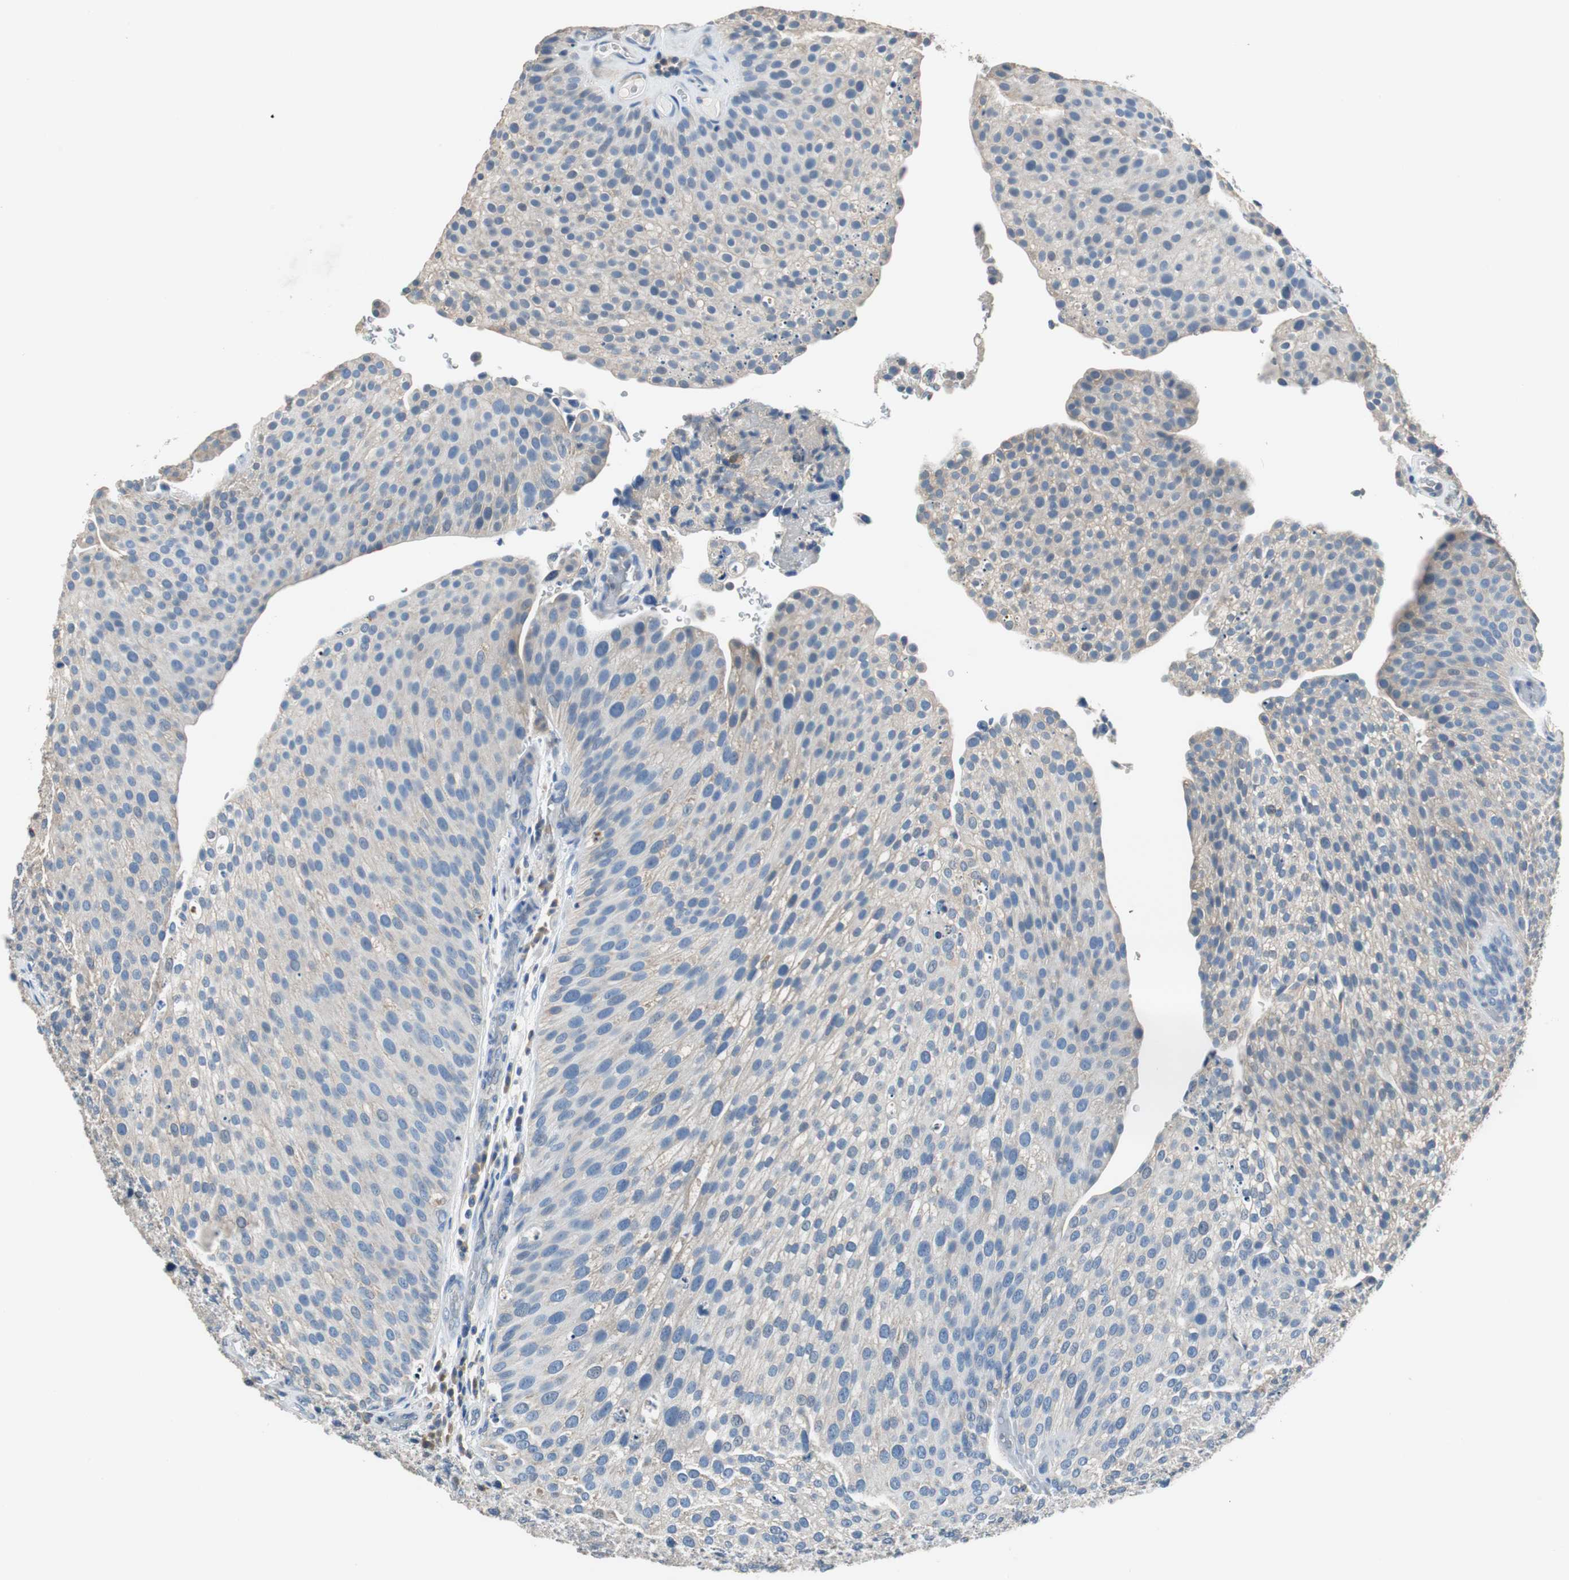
{"staining": {"intensity": "weak", "quantity": "<25%", "location": "cytoplasmic/membranous"}, "tissue": "urothelial cancer", "cell_type": "Tumor cells", "image_type": "cancer", "snomed": [{"axis": "morphology", "description": "Urothelial carcinoma, Low grade"}, {"axis": "topography", "description": "Smooth muscle"}, {"axis": "topography", "description": "Urinary bladder"}], "caption": "Human low-grade urothelial carcinoma stained for a protein using immunohistochemistry (IHC) exhibits no positivity in tumor cells.", "gene": "PRKCA", "patient": {"sex": "male", "age": 60}}